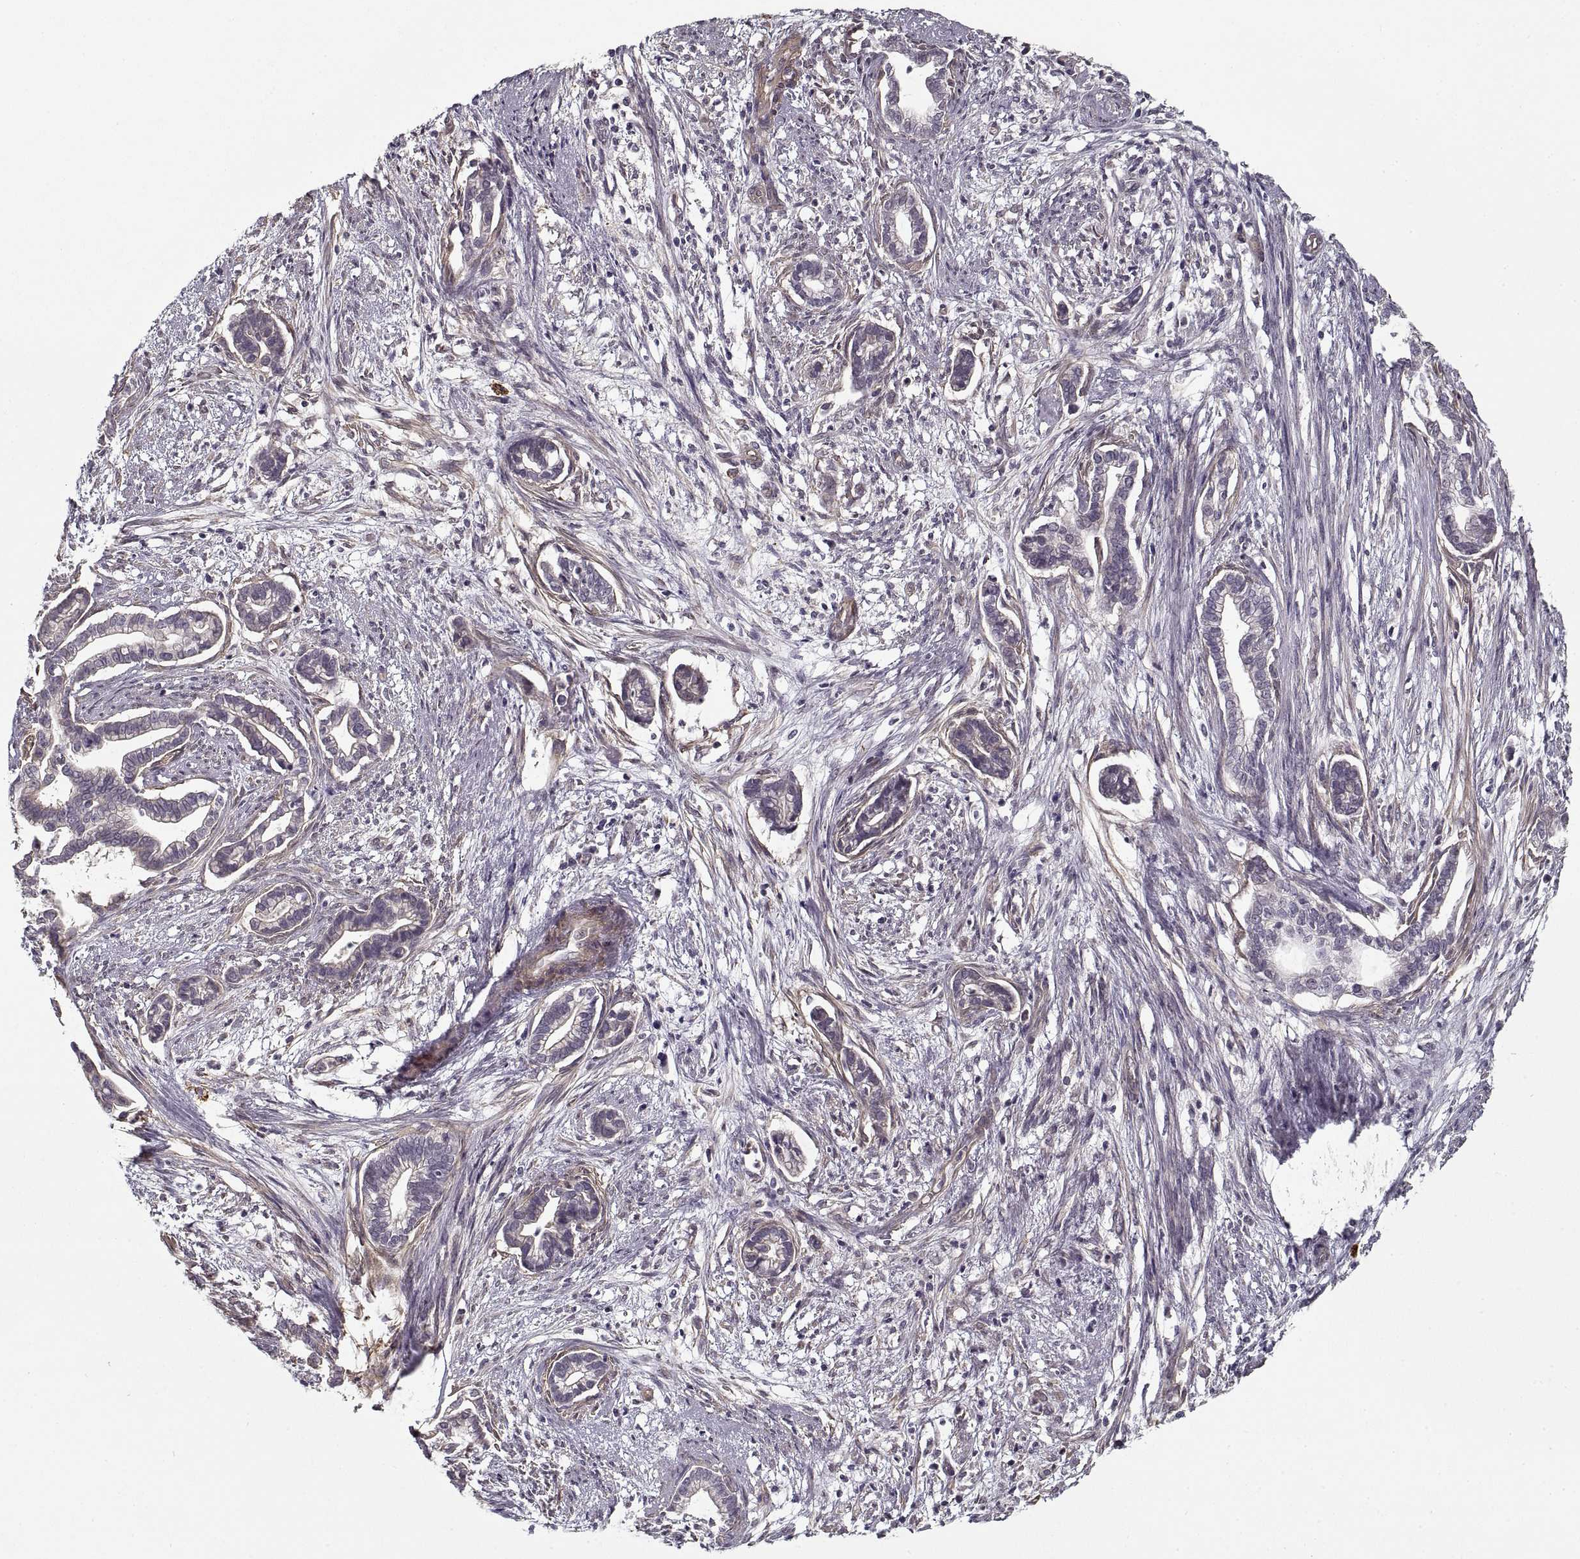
{"staining": {"intensity": "negative", "quantity": "none", "location": "none"}, "tissue": "cervical cancer", "cell_type": "Tumor cells", "image_type": "cancer", "snomed": [{"axis": "morphology", "description": "Adenocarcinoma, NOS"}, {"axis": "topography", "description": "Cervix"}], "caption": "The micrograph displays no staining of tumor cells in cervical cancer (adenocarcinoma). Brightfield microscopy of immunohistochemistry stained with DAB (brown) and hematoxylin (blue), captured at high magnification.", "gene": "LAMB2", "patient": {"sex": "female", "age": 62}}